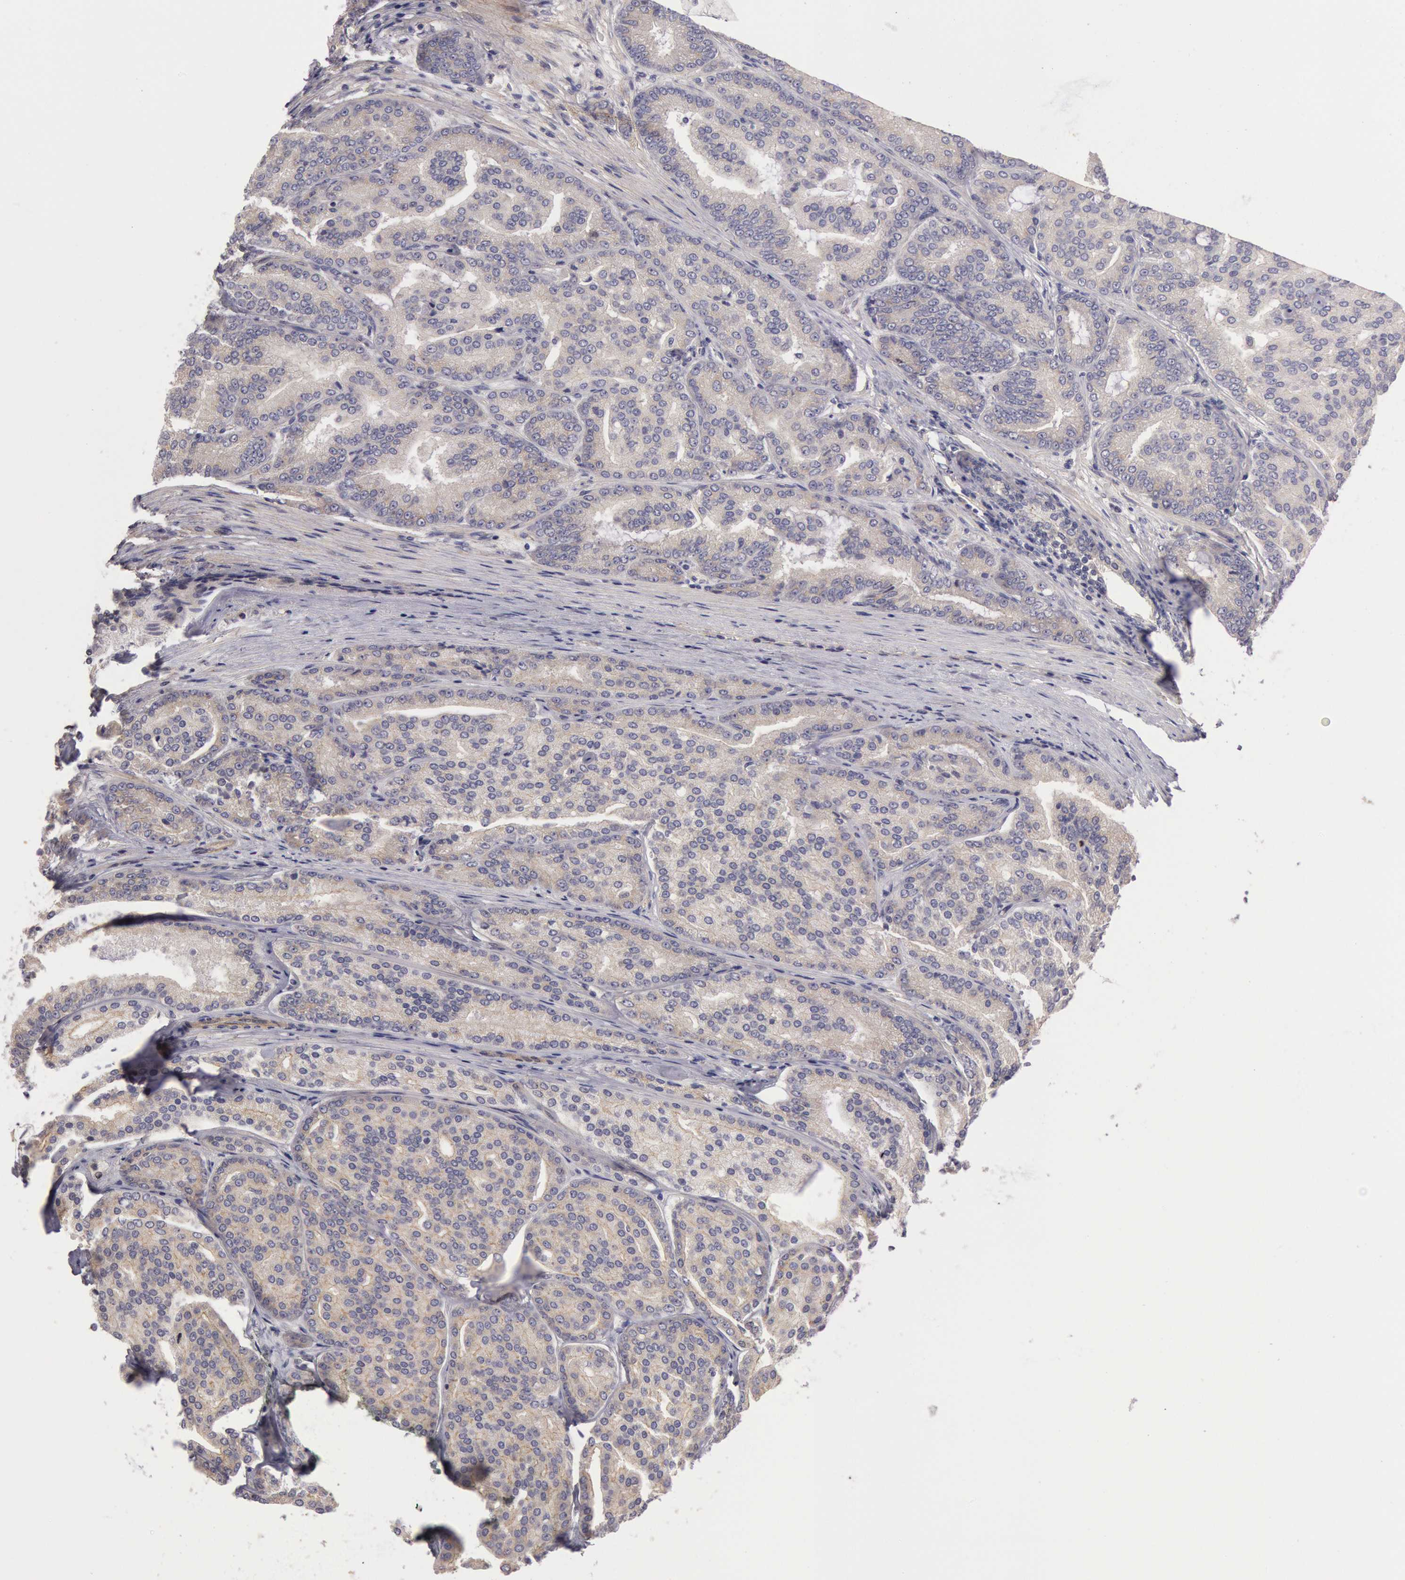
{"staining": {"intensity": "negative", "quantity": "none", "location": "none"}, "tissue": "prostate cancer", "cell_type": "Tumor cells", "image_type": "cancer", "snomed": [{"axis": "morphology", "description": "Adenocarcinoma, High grade"}, {"axis": "topography", "description": "Prostate"}], "caption": "IHC photomicrograph of human prostate cancer stained for a protein (brown), which displays no staining in tumor cells. (DAB immunohistochemistry (IHC), high magnification).", "gene": "AMOTL1", "patient": {"sex": "male", "age": 64}}